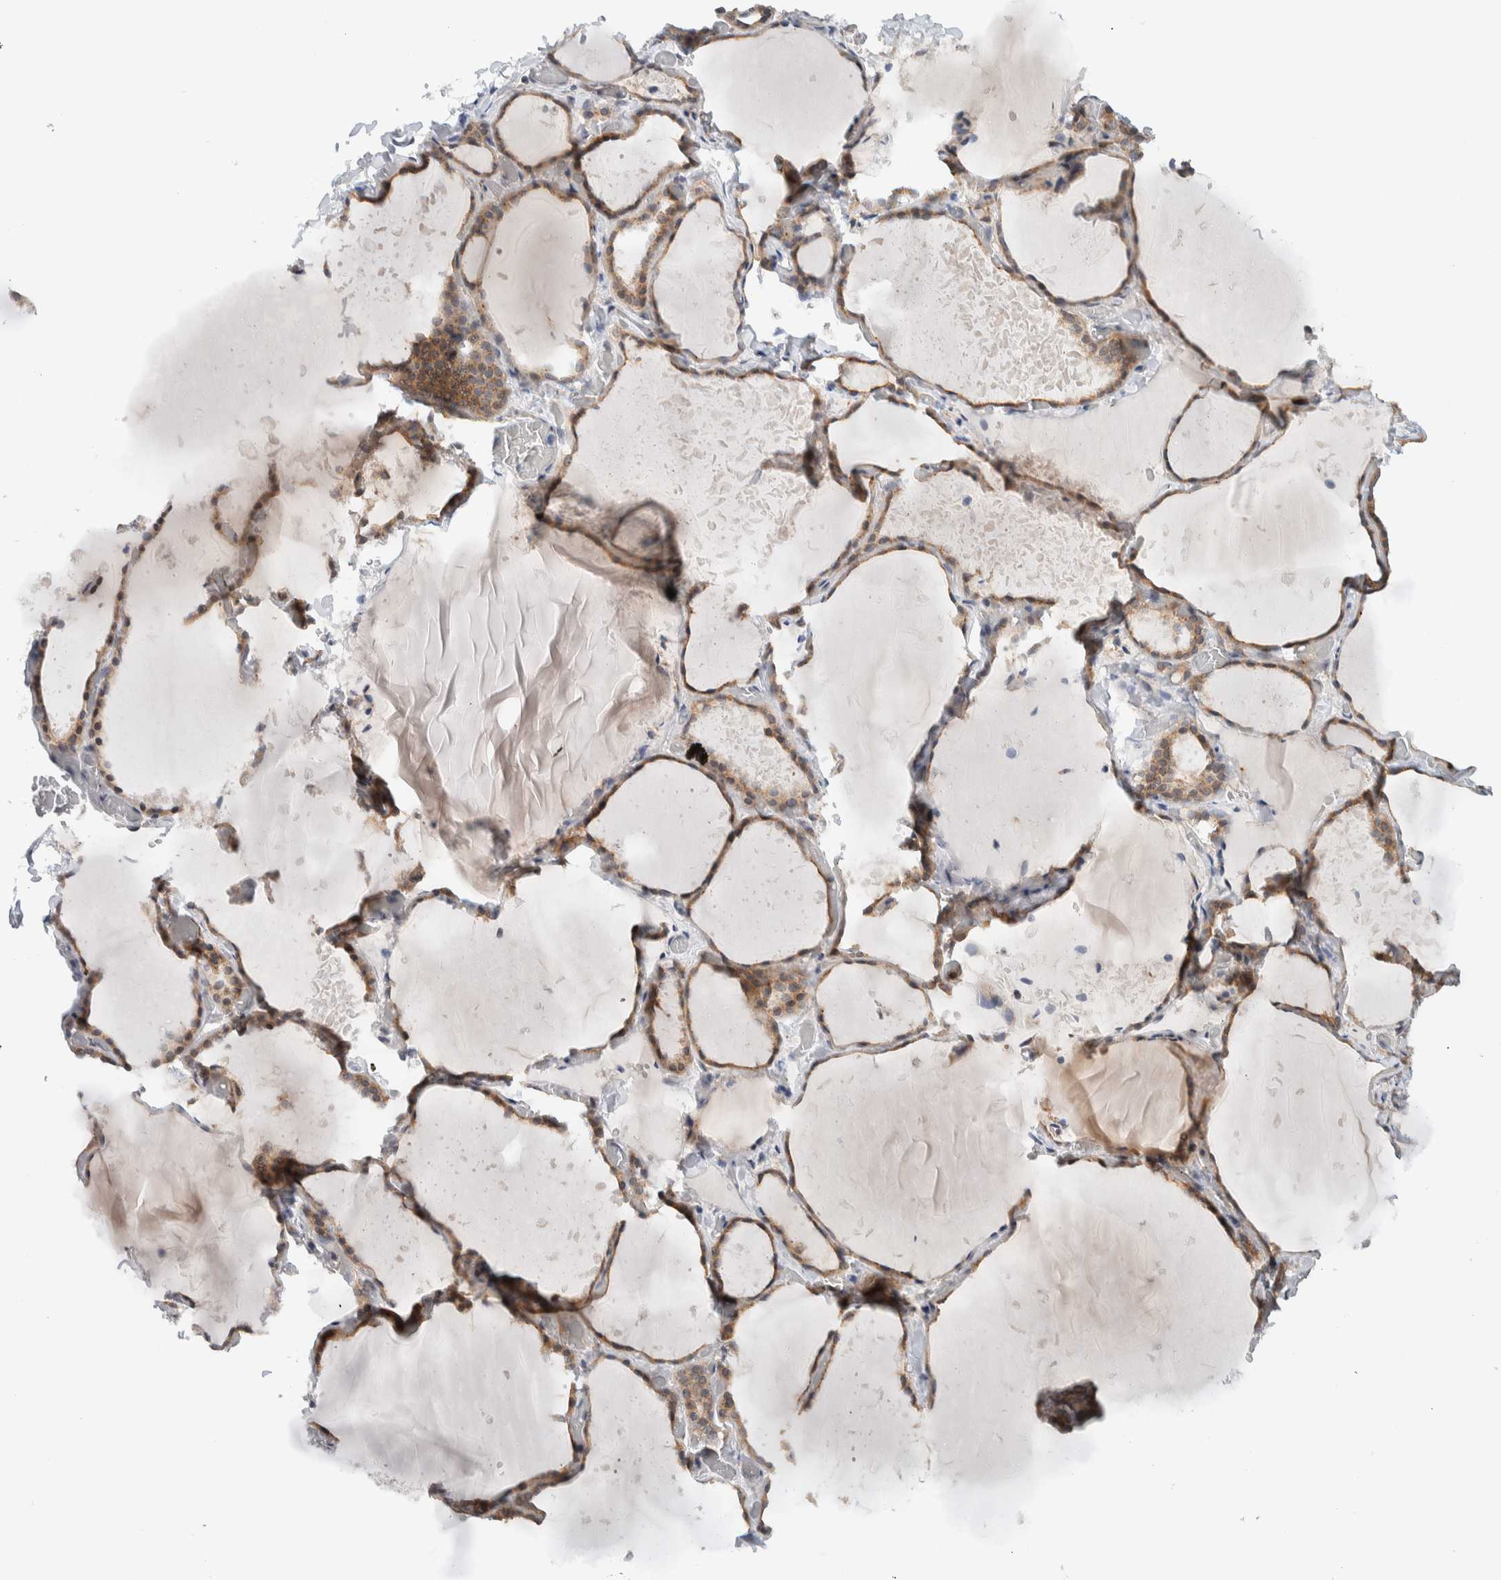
{"staining": {"intensity": "moderate", "quantity": ">75%", "location": "cytoplasmic/membranous"}, "tissue": "thyroid gland", "cell_type": "Glandular cells", "image_type": "normal", "snomed": [{"axis": "morphology", "description": "Normal tissue, NOS"}, {"axis": "topography", "description": "Thyroid gland"}], "caption": "This is an image of immunohistochemistry staining of unremarkable thyroid gland, which shows moderate expression in the cytoplasmic/membranous of glandular cells.", "gene": "RERE", "patient": {"sex": "female", "age": 22}}